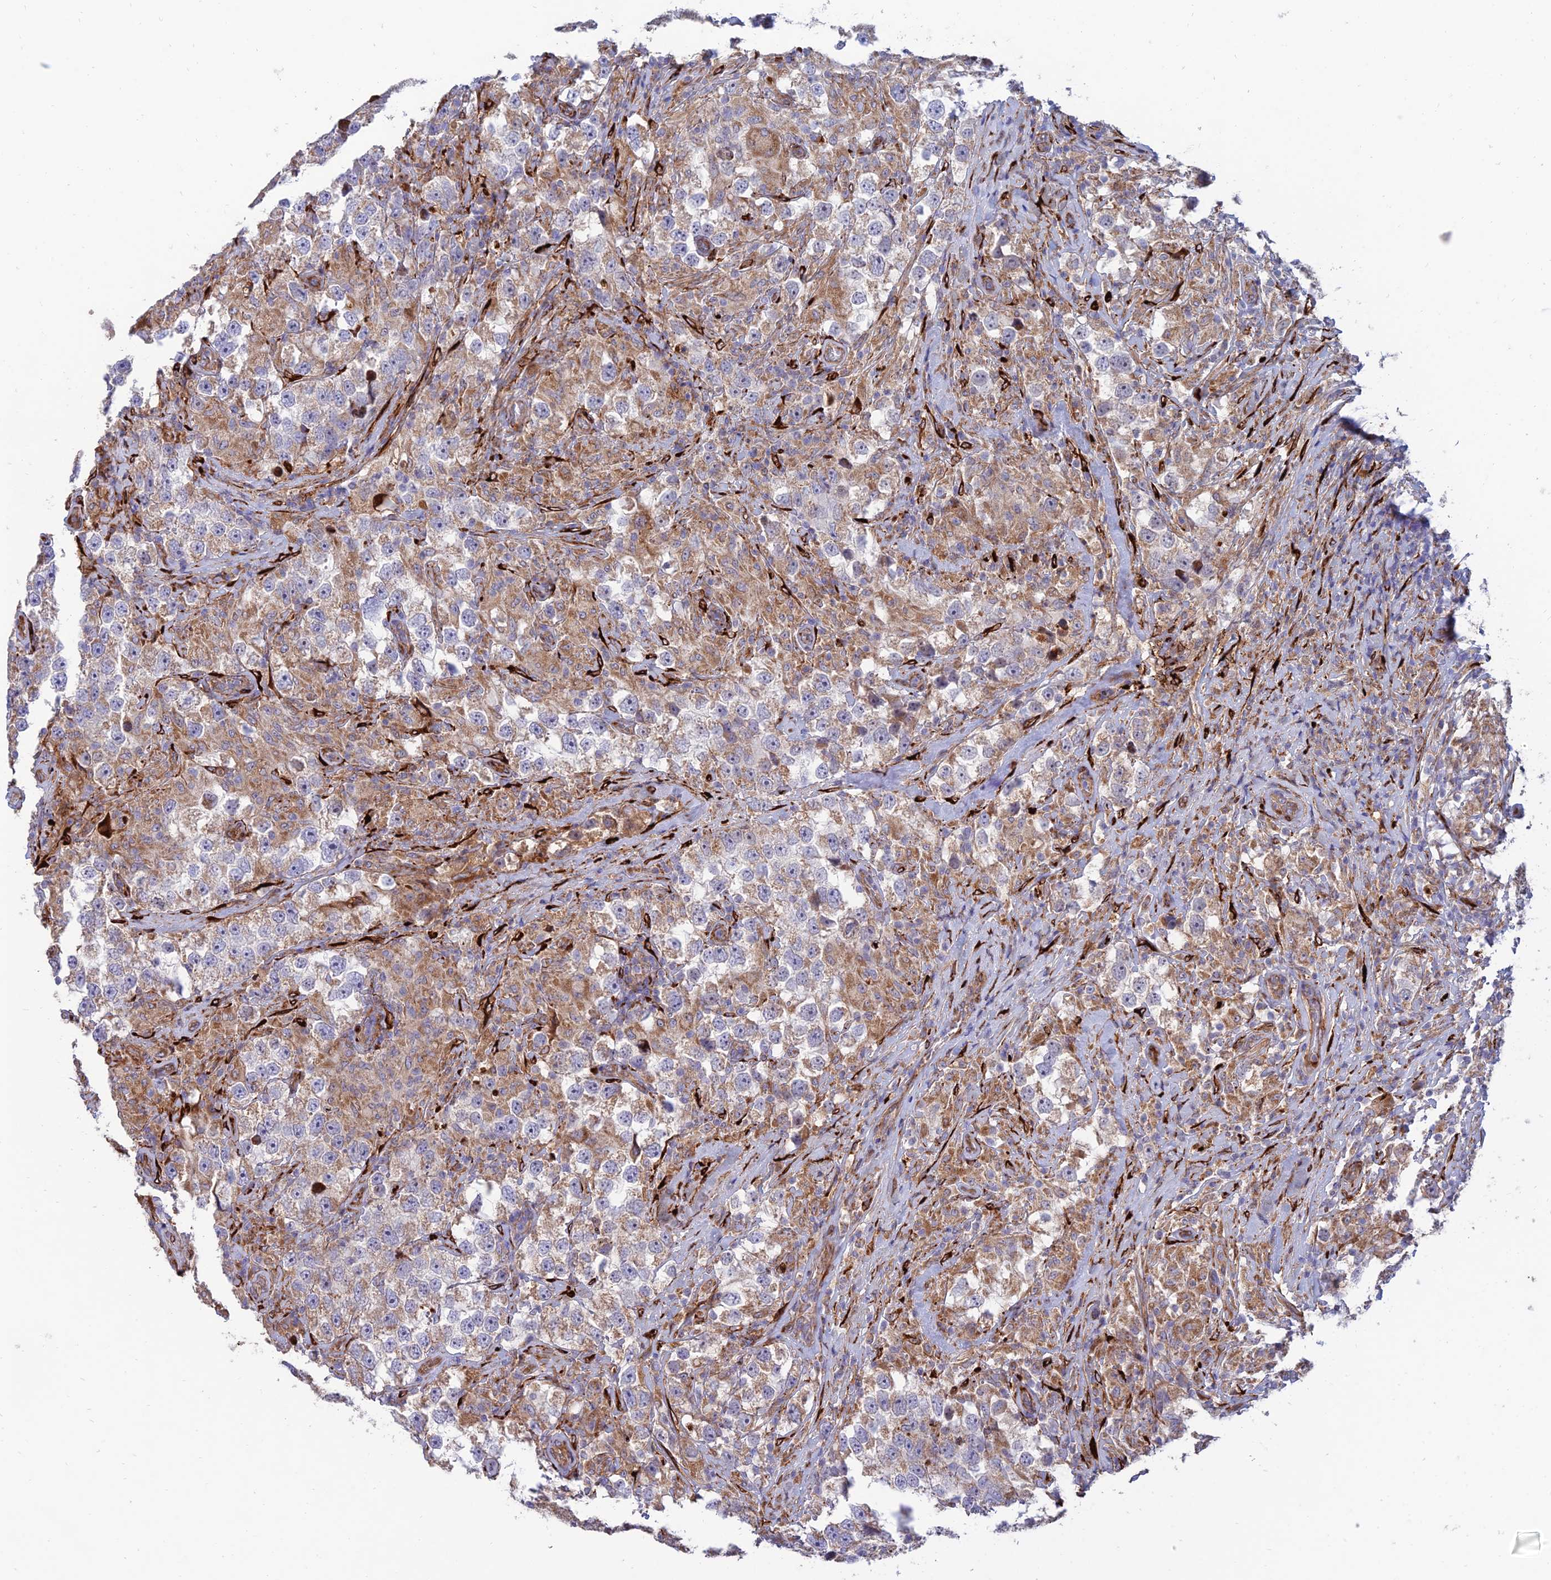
{"staining": {"intensity": "weak", "quantity": "25%-75%", "location": "cytoplasmic/membranous"}, "tissue": "testis cancer", "cell_type": "Tumor cells", "image_type": "cancer", "snomed": [{"axis": "morphology", "description": "Seminoma, NOS"}, {"axis": "topography", "description": "Testis"}], "caption": "A histopathology image showing weak cytoplasmic/membranous expression in approximately 25%-75% of tumor cells in testis cancer (seminoma), as visualized by brown immunohistochemical staining.", "gene": "RCN3", "patient": {"sex": "male", "age": 46}}